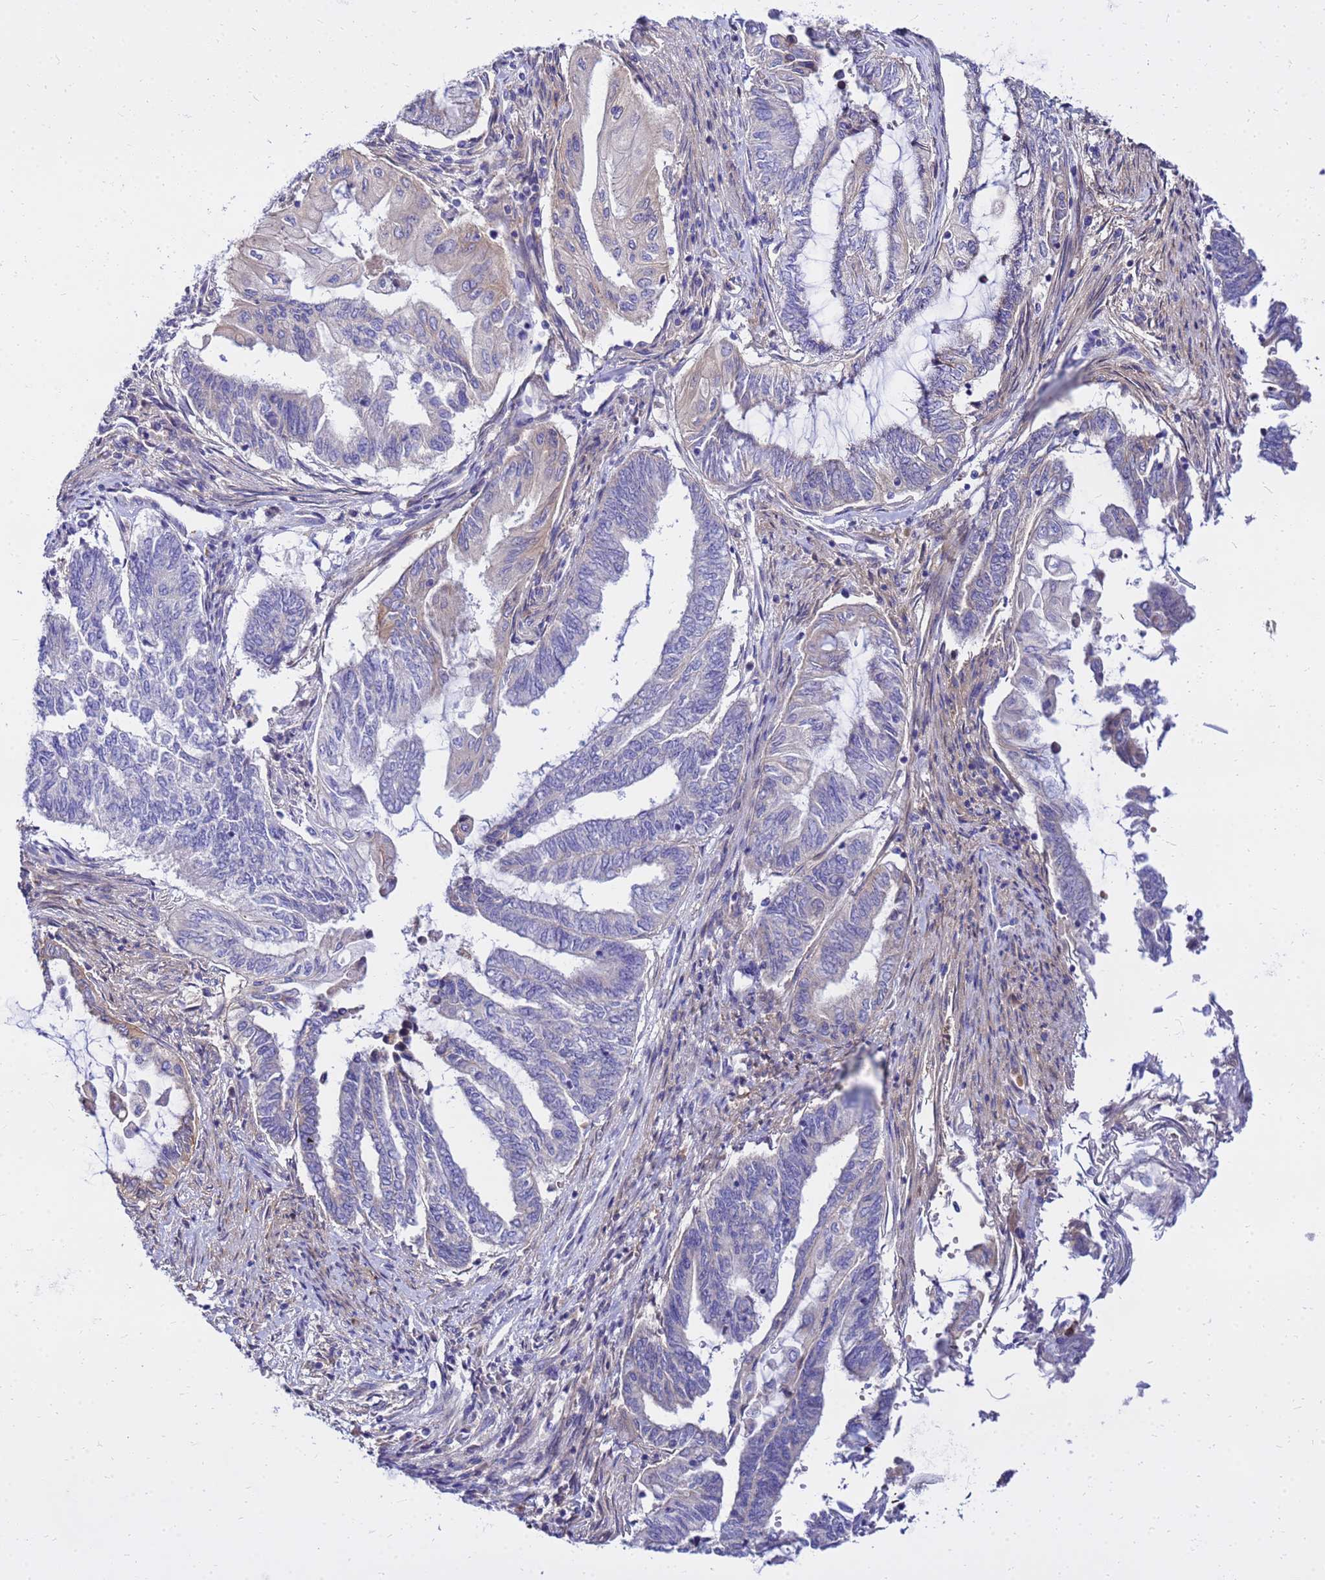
{"staining": {"intensity": "negative", "quantity": "none", "location": "none"}, "tissue": "endometrial cancer", "cell_type": "Tumor cells", "image_type": "cancer", "snomed": [{"axis": "morphology", "description": "Adenocarcinoma, NOS"}, {"axis": "topography", "description": "Uterus"}, {"axis": "topography", "description": "Endometrium"}], "caption": "Tumor cells show no significant protein staining in adenocarcinoma (endometrial).", "gene": "HERC5", "patient": {"sex": "female", "age": 70}}